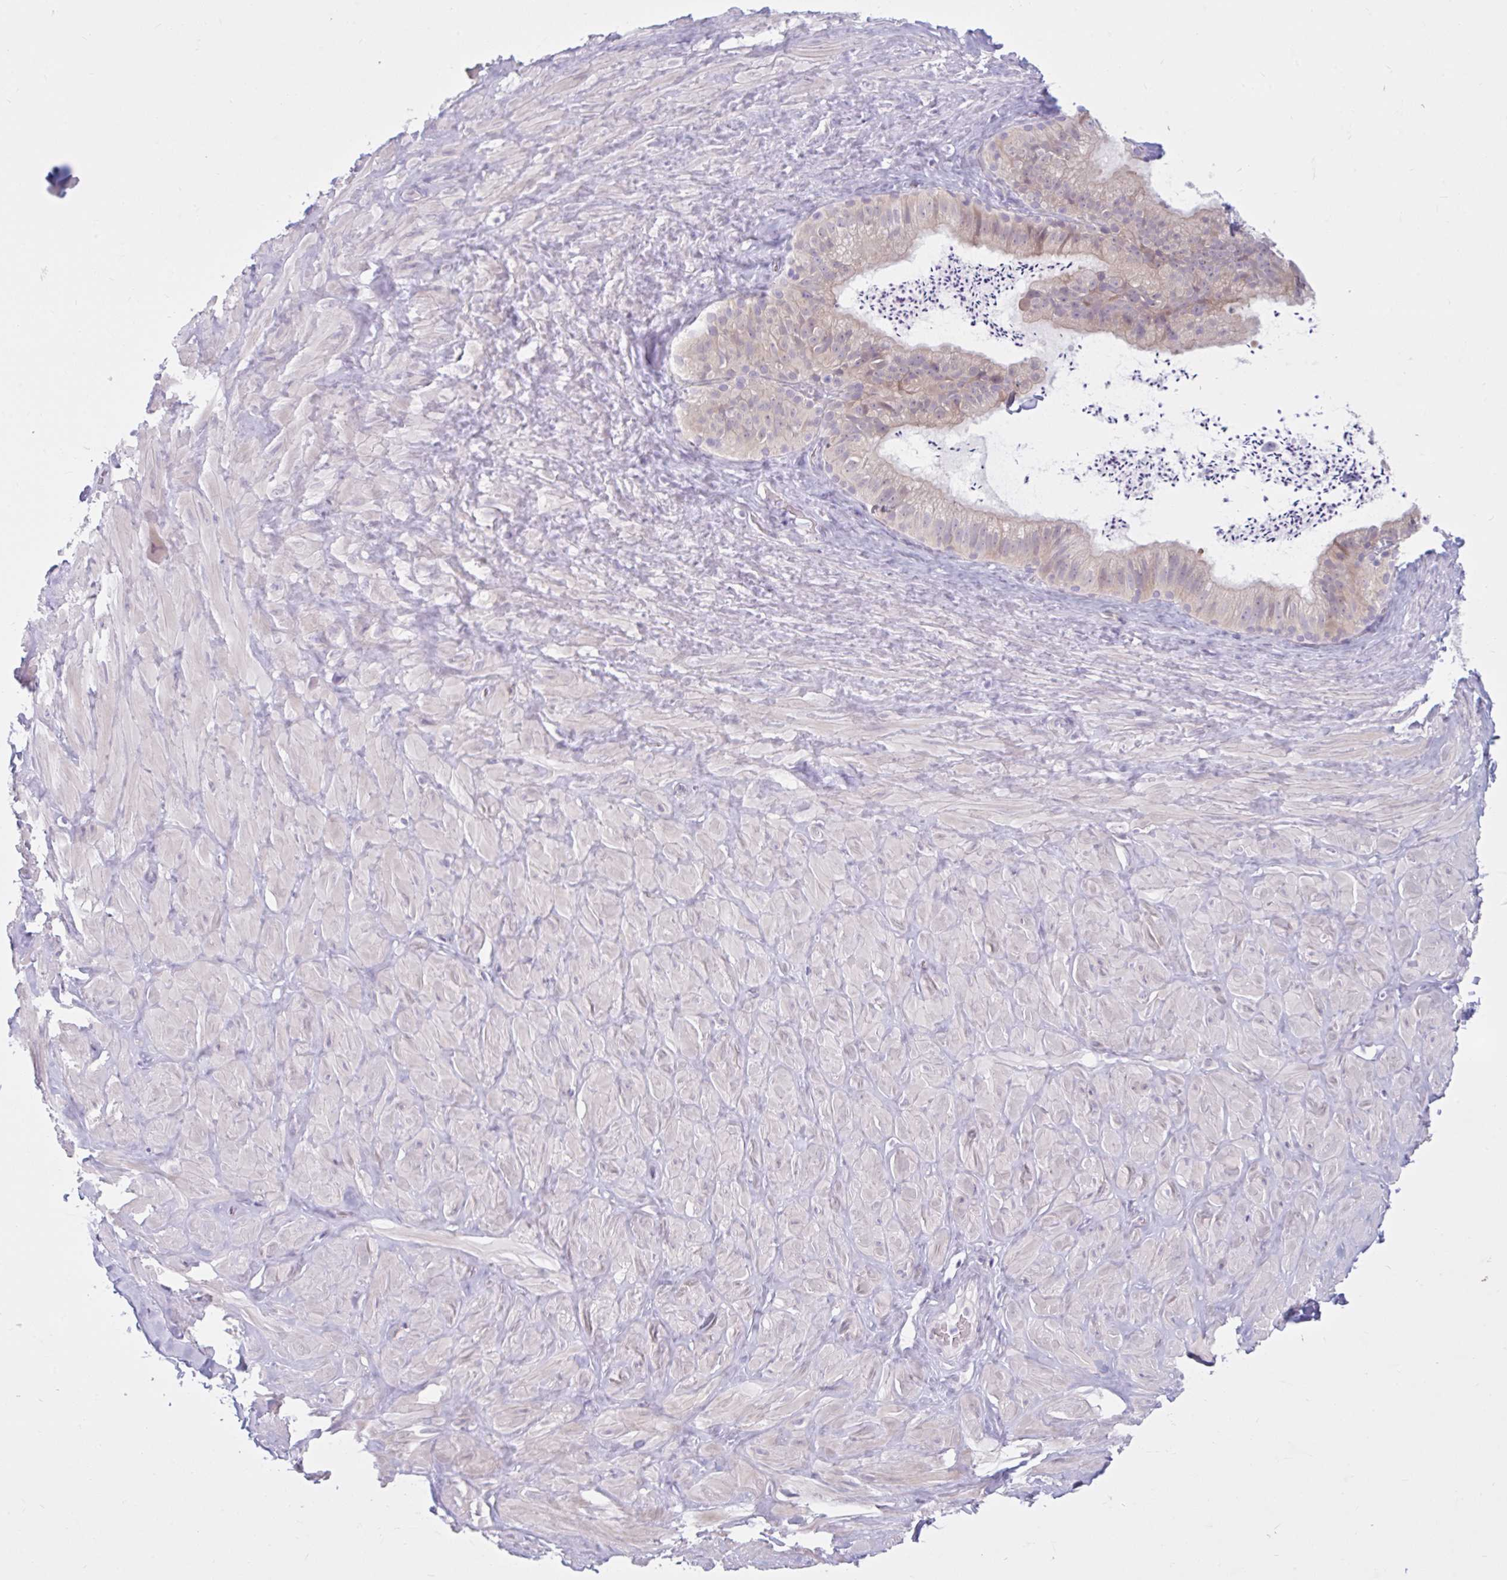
{"staining": {"intensity": "negative", "quantity": "none", "location": "none"}, "tissue": "adipose tissue", "cell_type": "Adipocytes", "image_type": "normal", "snomed": [{"axis": "morphology", "description": "Normal tissue, NOS"}, {"axis": "topography", "description": "Vascular tissue"}, {"axis": "topography", "description": "Peripheral nerve tissue"}], "caption": "Immunohistochemistry histopathology image of normal human adipose tissue stained for a protein (brown), which displays no expression in adipocytes.", "gene": "FAM153A", "patient": {"sex": "male", "age": 41}}